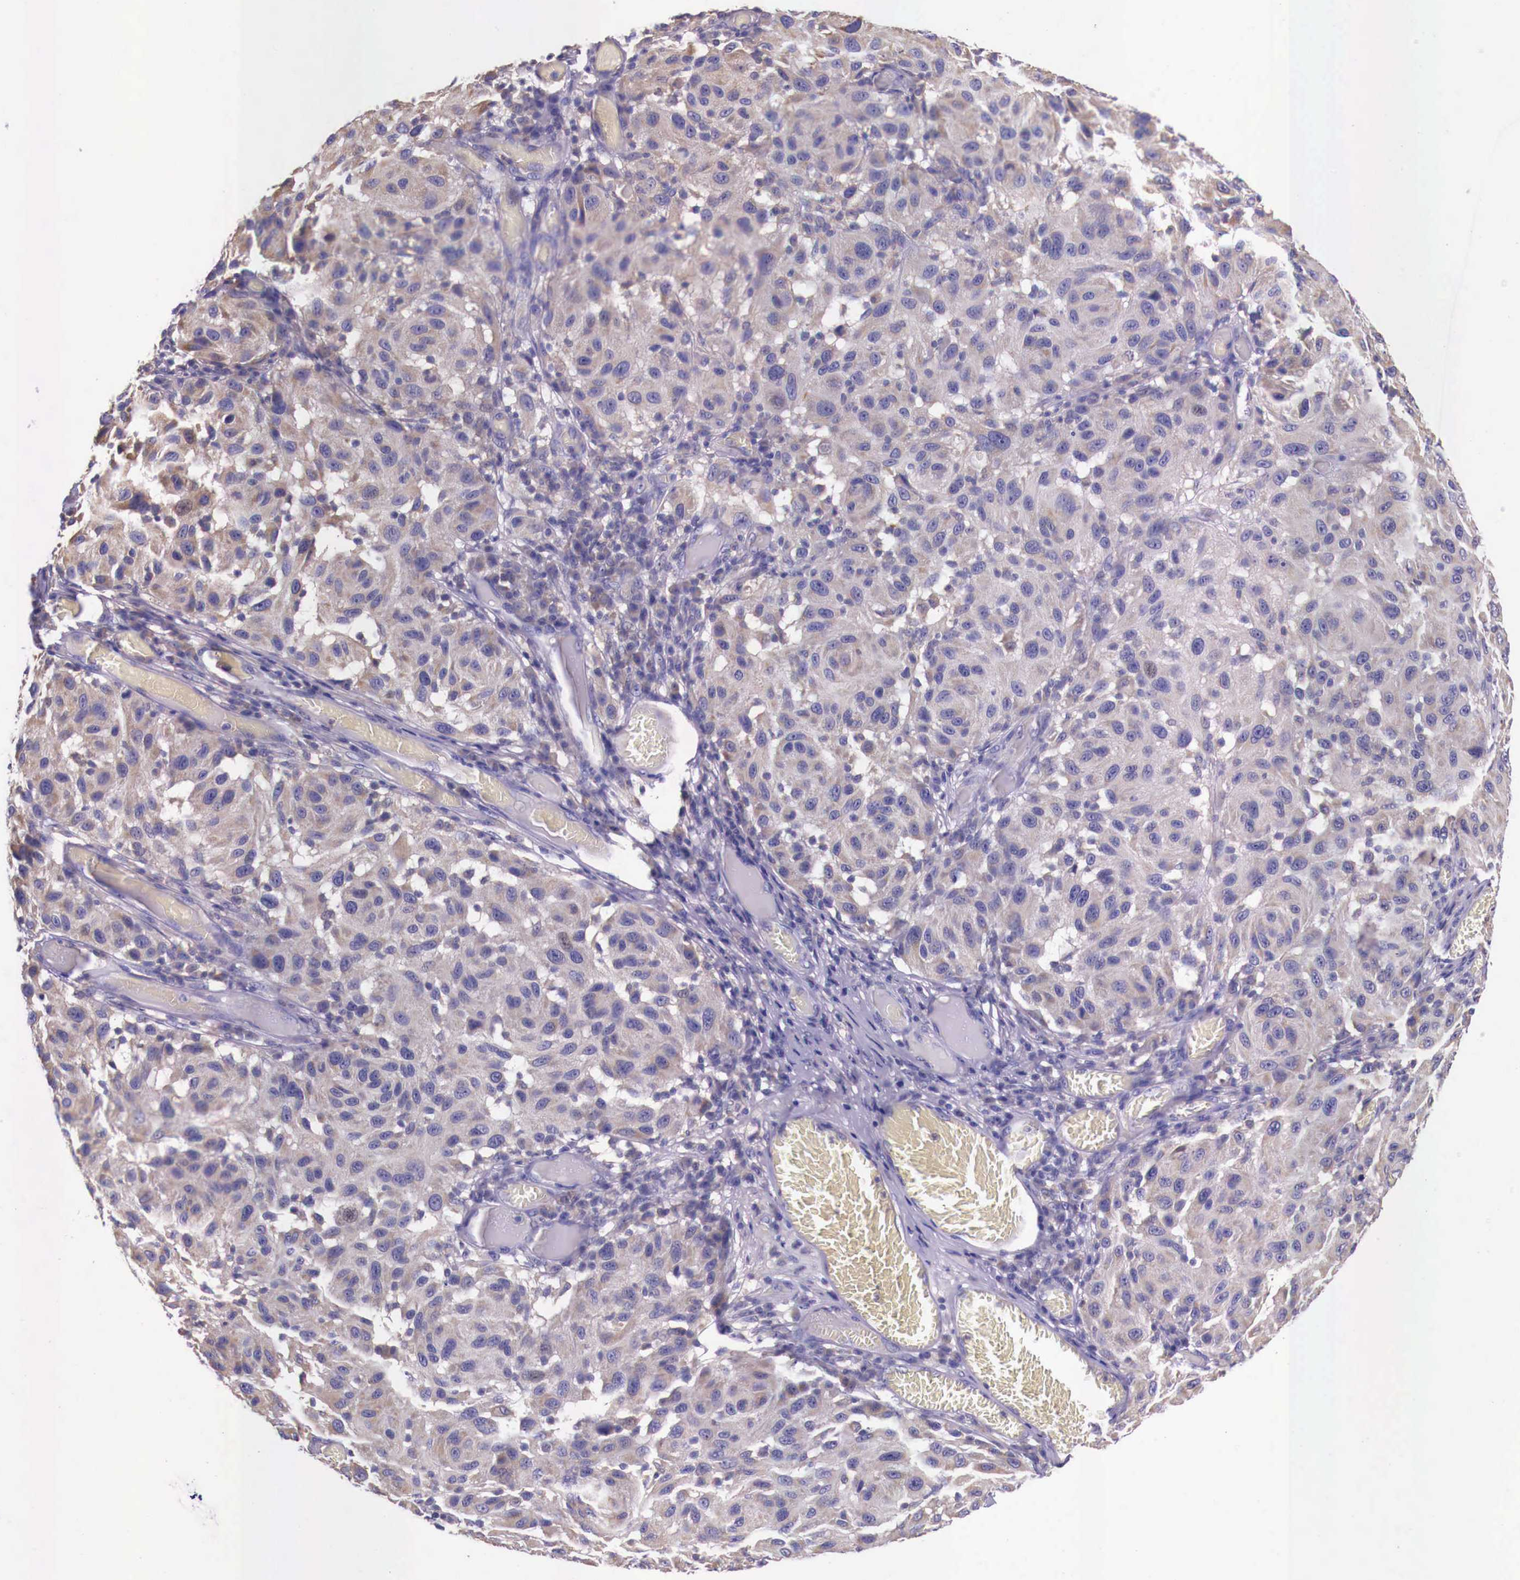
{"staining": {"intensity": "weak", "quantity": "25%-75%", "location": "cytoplasmic/membranous"}, "tissue": "melanoma", "cell_type": "Tumor cells", "image_type": "cancer", "snomed": [{"axis": "morphology", "description": "Malignant melanoma, NOS"}, {"axis": "topography", "description": "Skin"}], "caption": "High-magnification brightfield microscopy of melanoma stained with DAB (3,3'-diaminobenzidine) (brown) and counterstained with hematoxylin (blue). tumor cells exhibit weak cytoplasmic/membranous staining is identified in about25%-75% of cells. (Brightfield microscopy of DAB IHC at high magnification).", "gene": "GRIPAP1", "patient": {"sex": "female", "age": 77}}